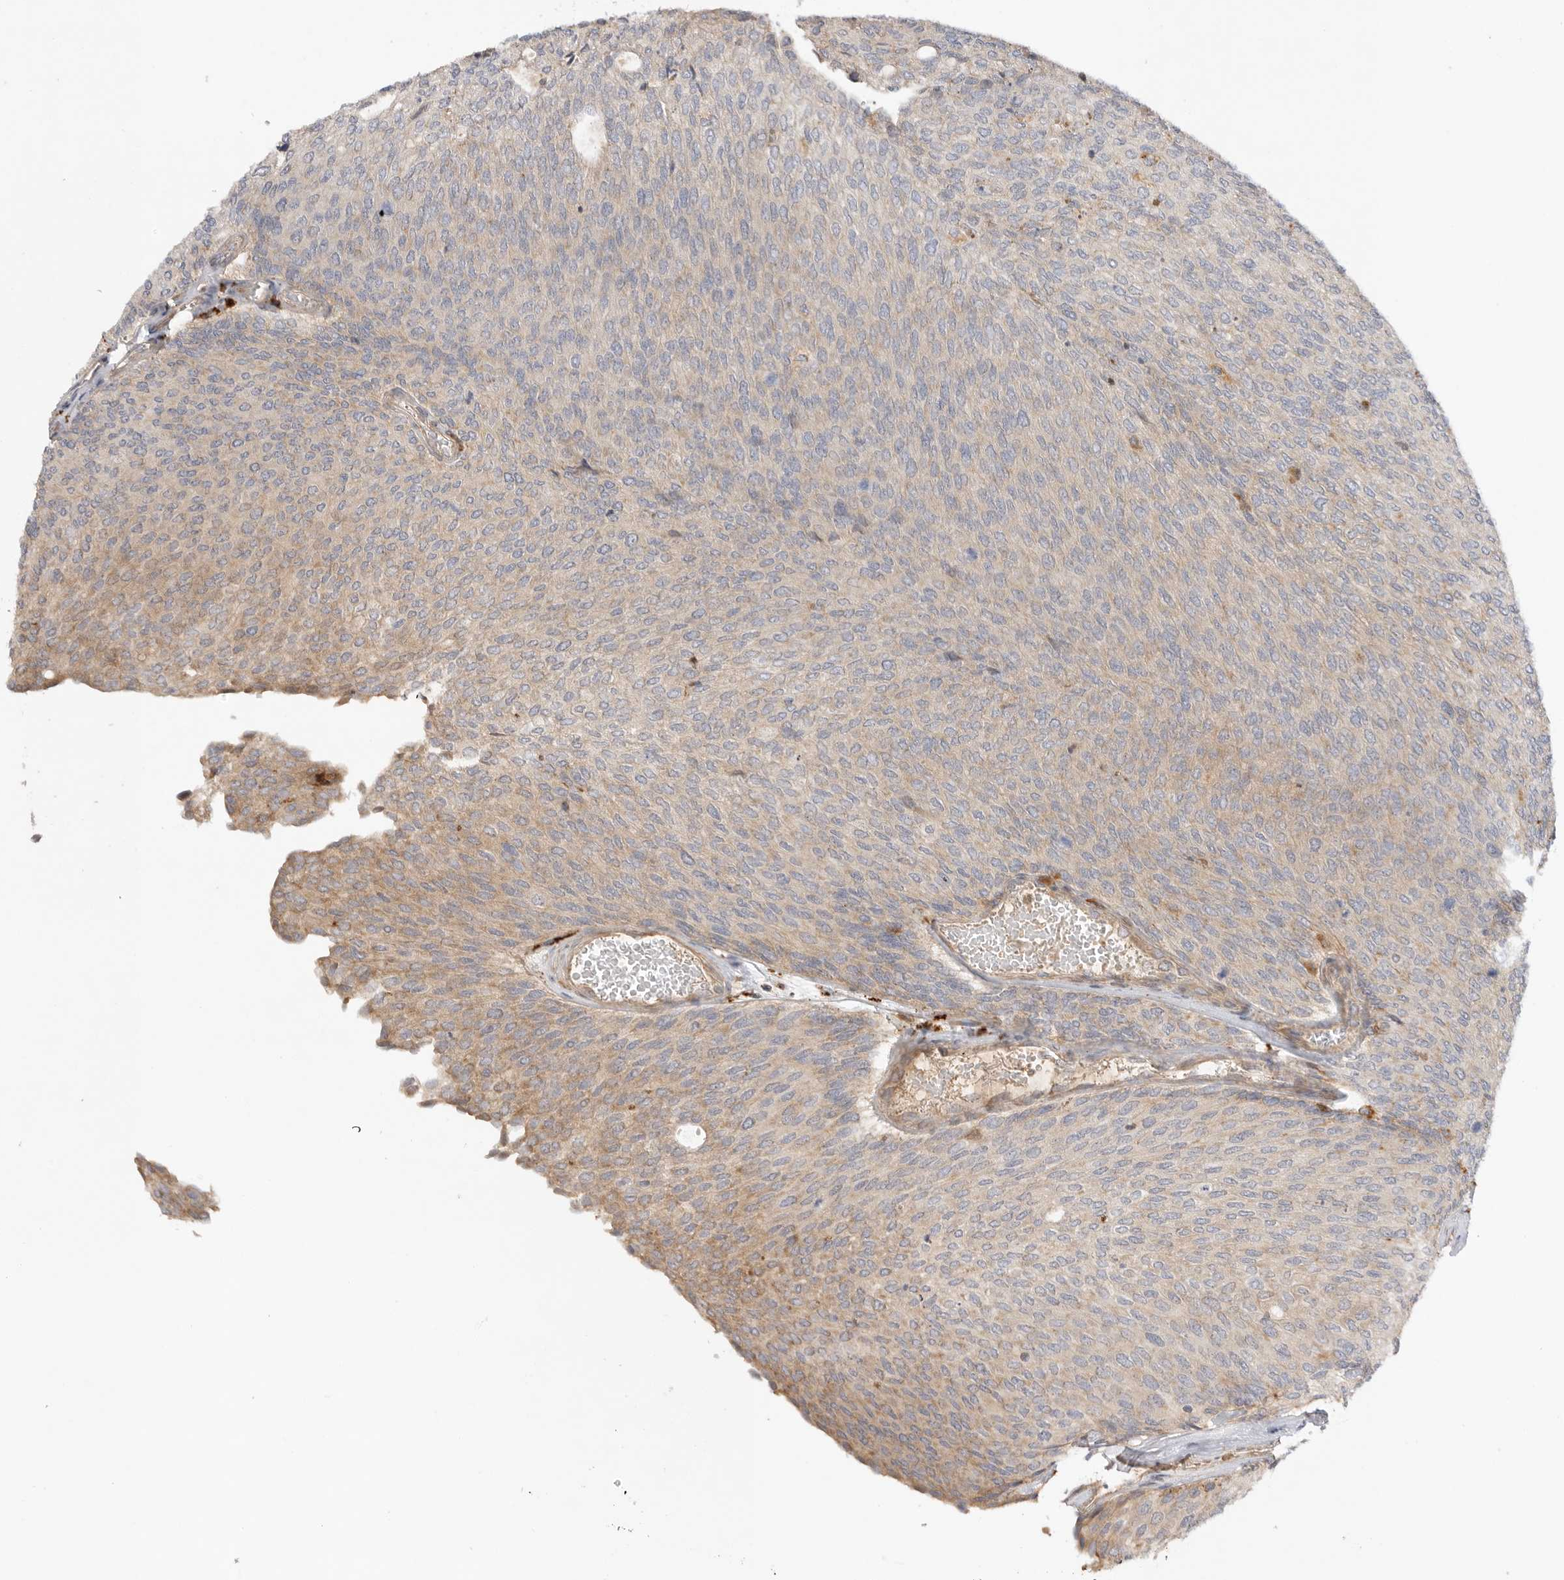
{"staining": {"intensity": "weak", "quantity": "25%-75%", "location": "cytoplasmic/membranous"}, "tissue": "urothelial cancer", "cell_type": "Tumor cells", "image_type": "cancer", "snomed": [{"axis": "morphology", "description": "Urothelial carcinoma, Low grade"}, {"axis": "topography", "description": "Urinary bladder"}], "caption": "The photomicrograph displays immunohistochemical staining of urothelial carcinoma (low-grade). There is weak cytoplasmic/membranous expression is appreciated in about 25%-75% of tumor cells.", "gene": "GNE", "patient": {"sex": "female", "age": 79}}